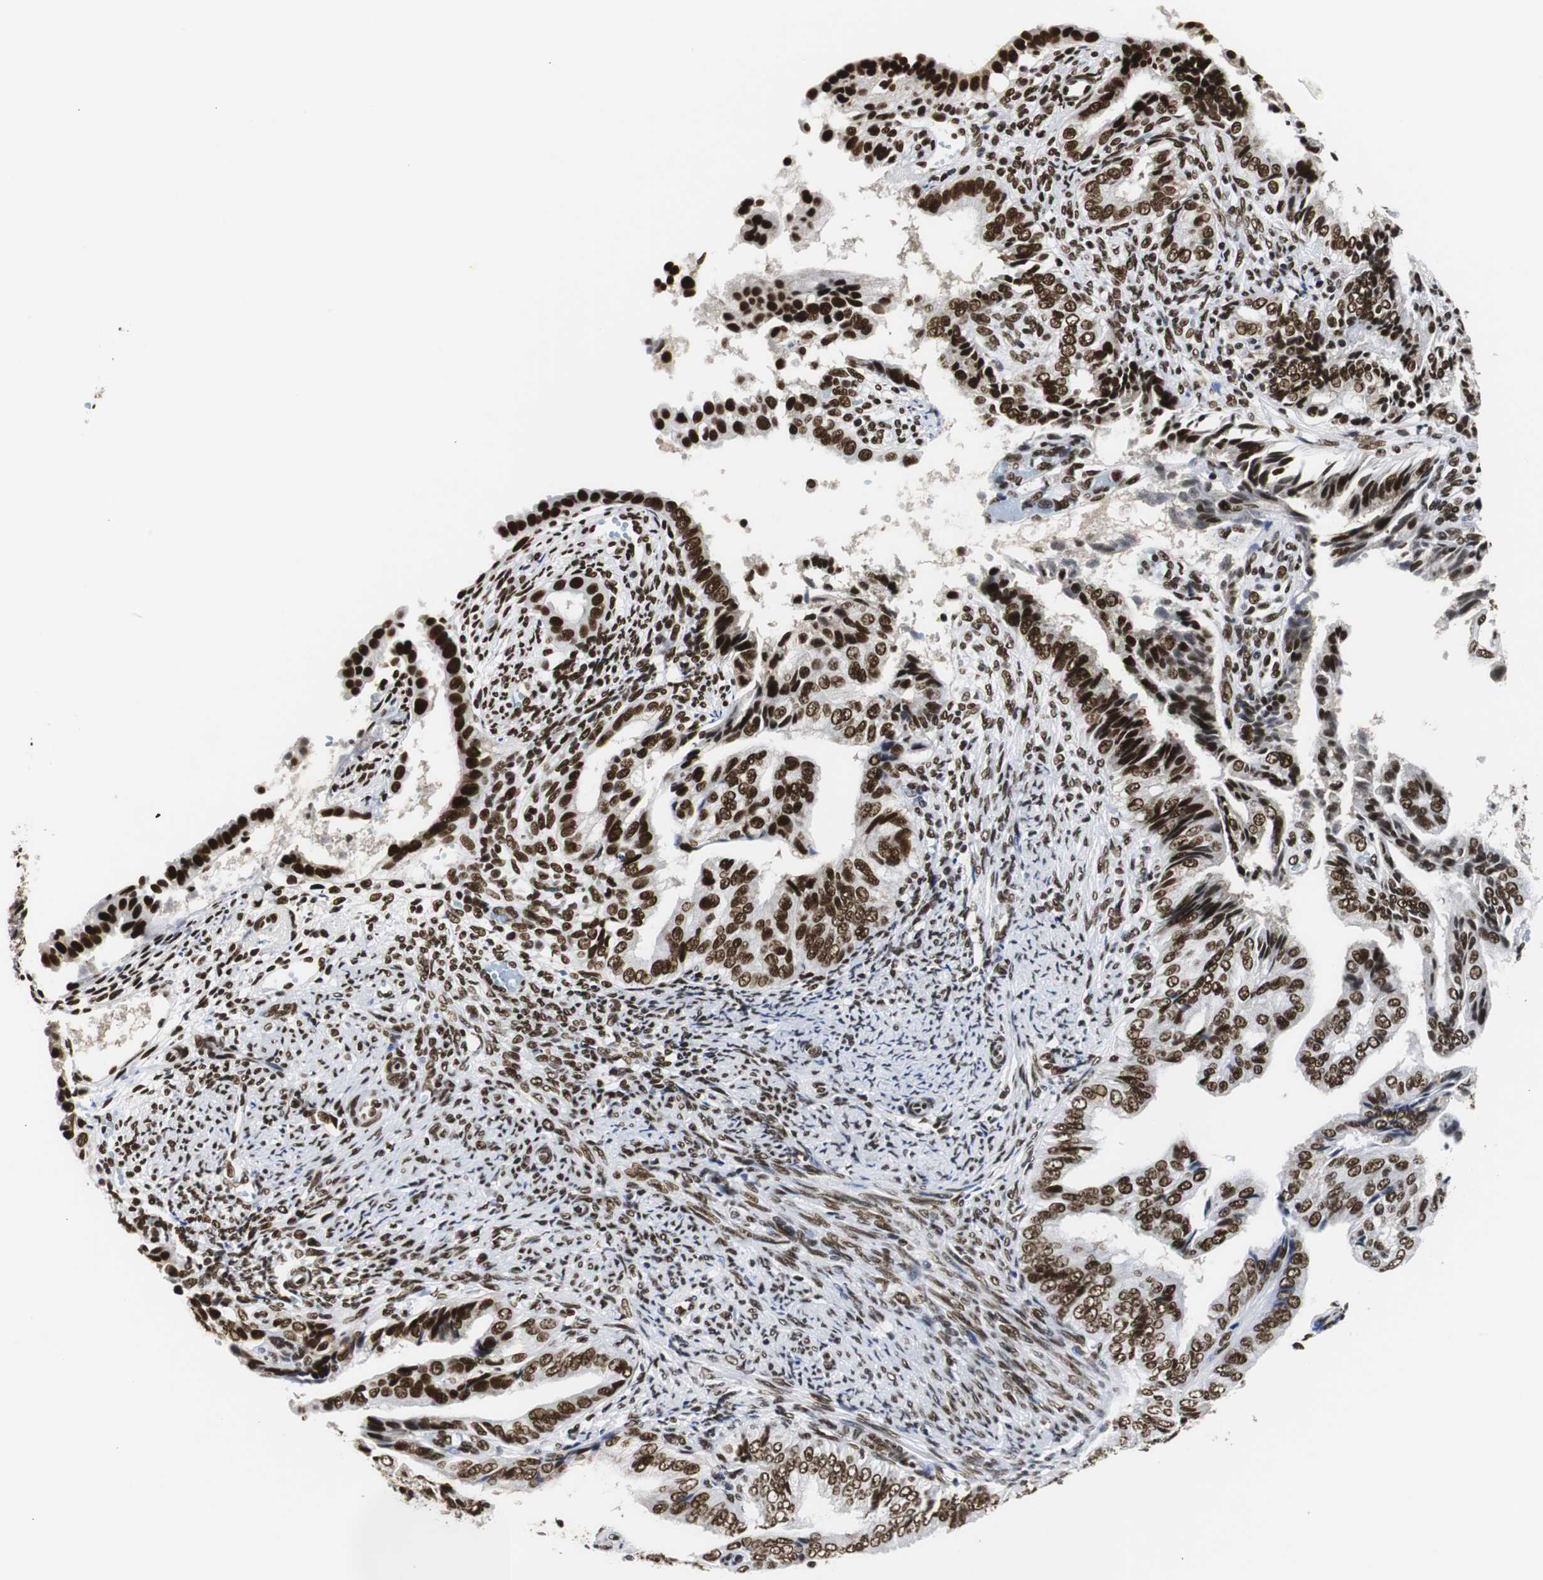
{"staining": {"intensity": "strong", "quantity": ">75%", "location": "nuclear"}, "tissue": "endometrial cancer", "cell_type": "Tumor cells", "image_type": "cancer", "snomed": [{"axis": "morphology", "description": "Adenocarcinoma, NOS"}, {"axis": "topography", "description": "Endometrium"}], "caption": "Endometrial cancer stained with a brown dye displays strong nuclear positive staining in about >75% of tumor cells.", "gene": "HNRNPH2", "patient": {"sex": "female", "age": 58}}